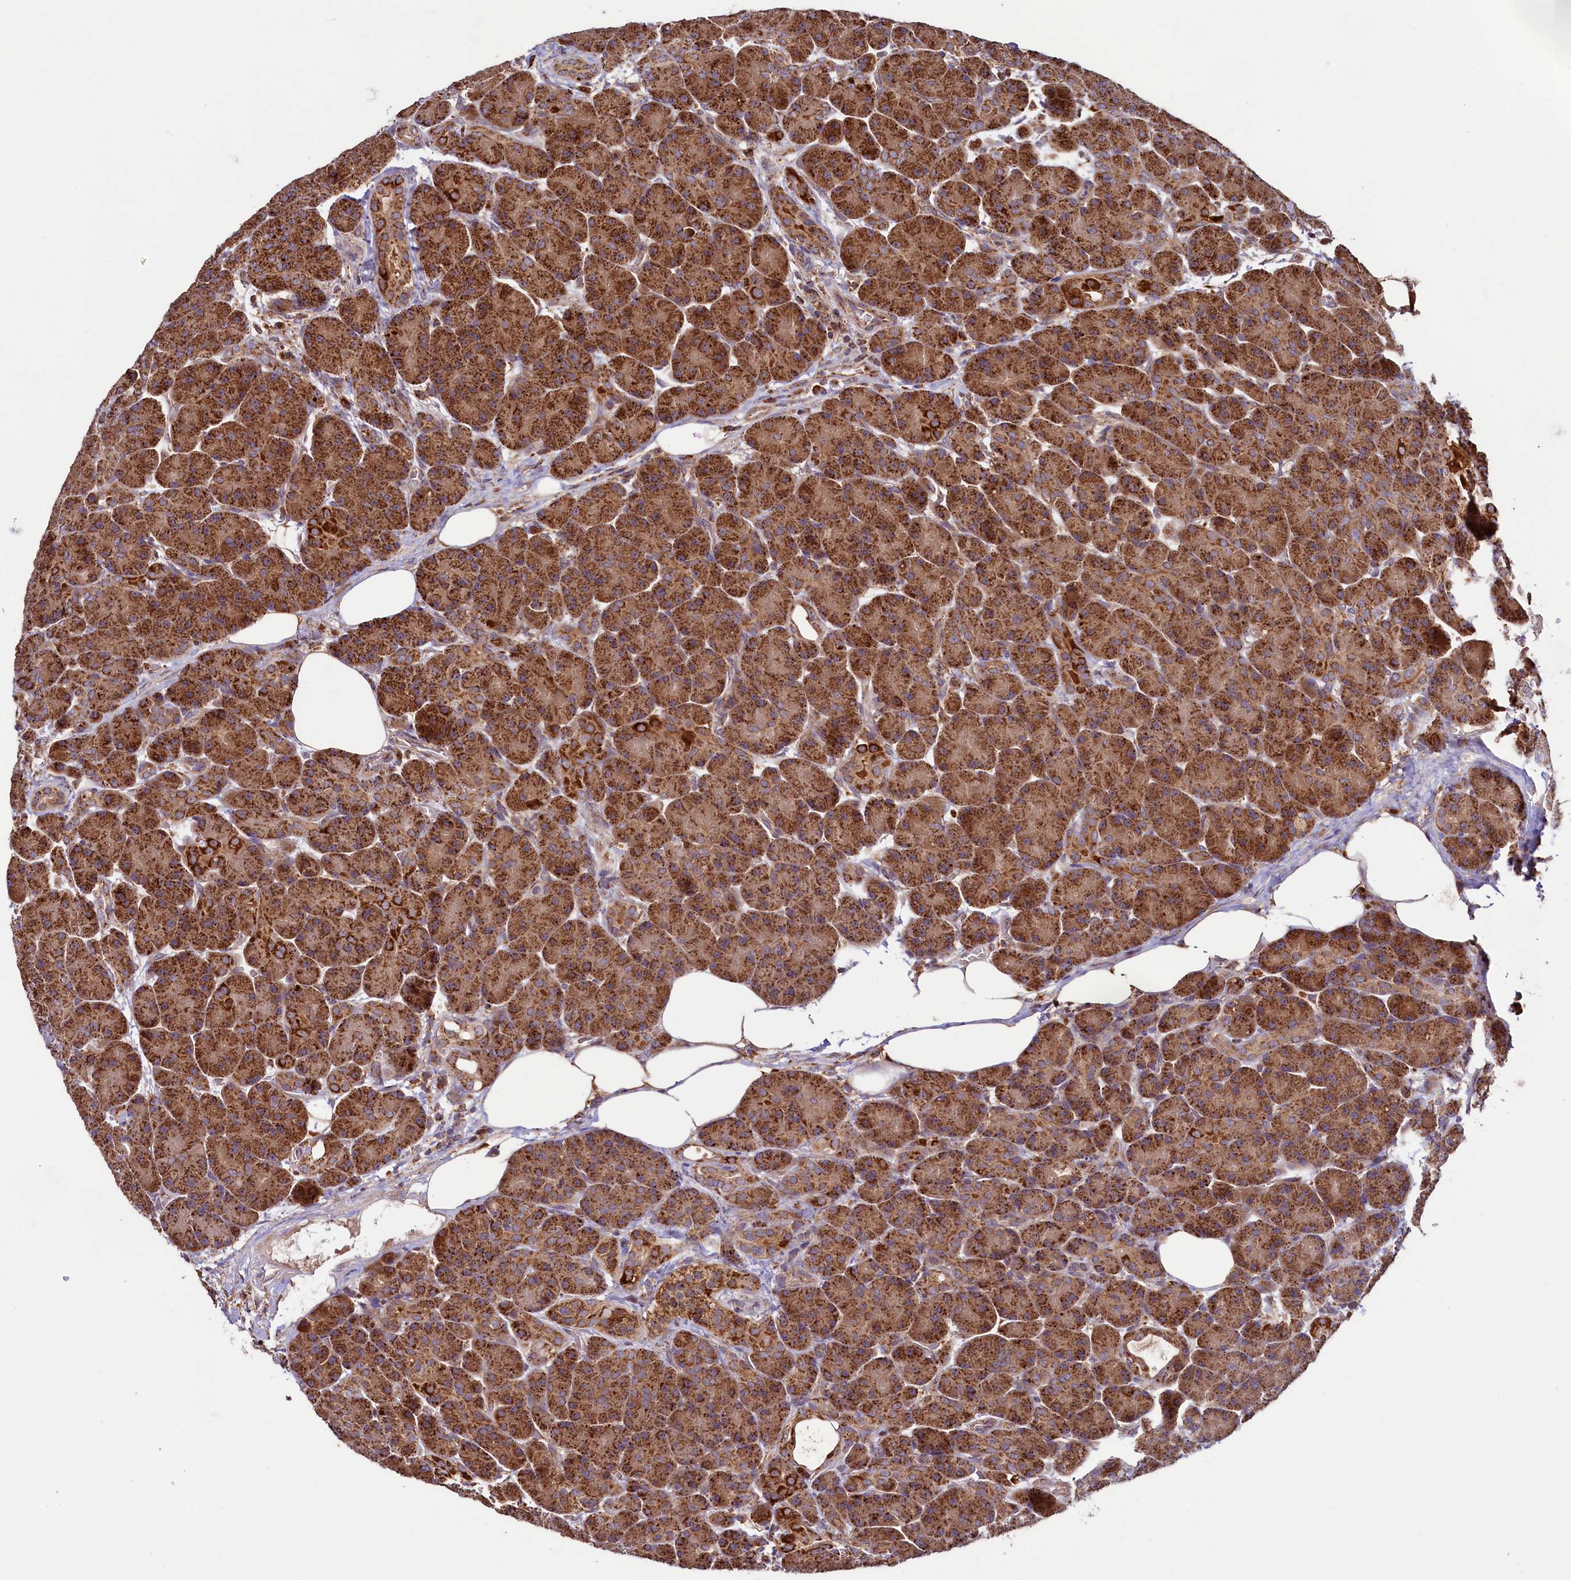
{"staining": {"intensity": "strong", "quantity": ">75%", "location": "cytoplasmic/membranous"}, "tissue": "pancreas", "cell_type": "Exocrine glandular cells", "image_type": "normal", "snomed": [{"axis": "morphology", "description": "Normal tissue, NOS"}, {"axis": "topography", "description": "Pancreas"}], "caption": "This micrograph exhibits immunohistochemistry (IHC) staining of unremarkable human pancreas, with high strong cytoplasmic/membranous staining in about >75% of exocrine glandular cells.", "gene": "STARD5", "patient": {"sex": "male", "age": 63}}